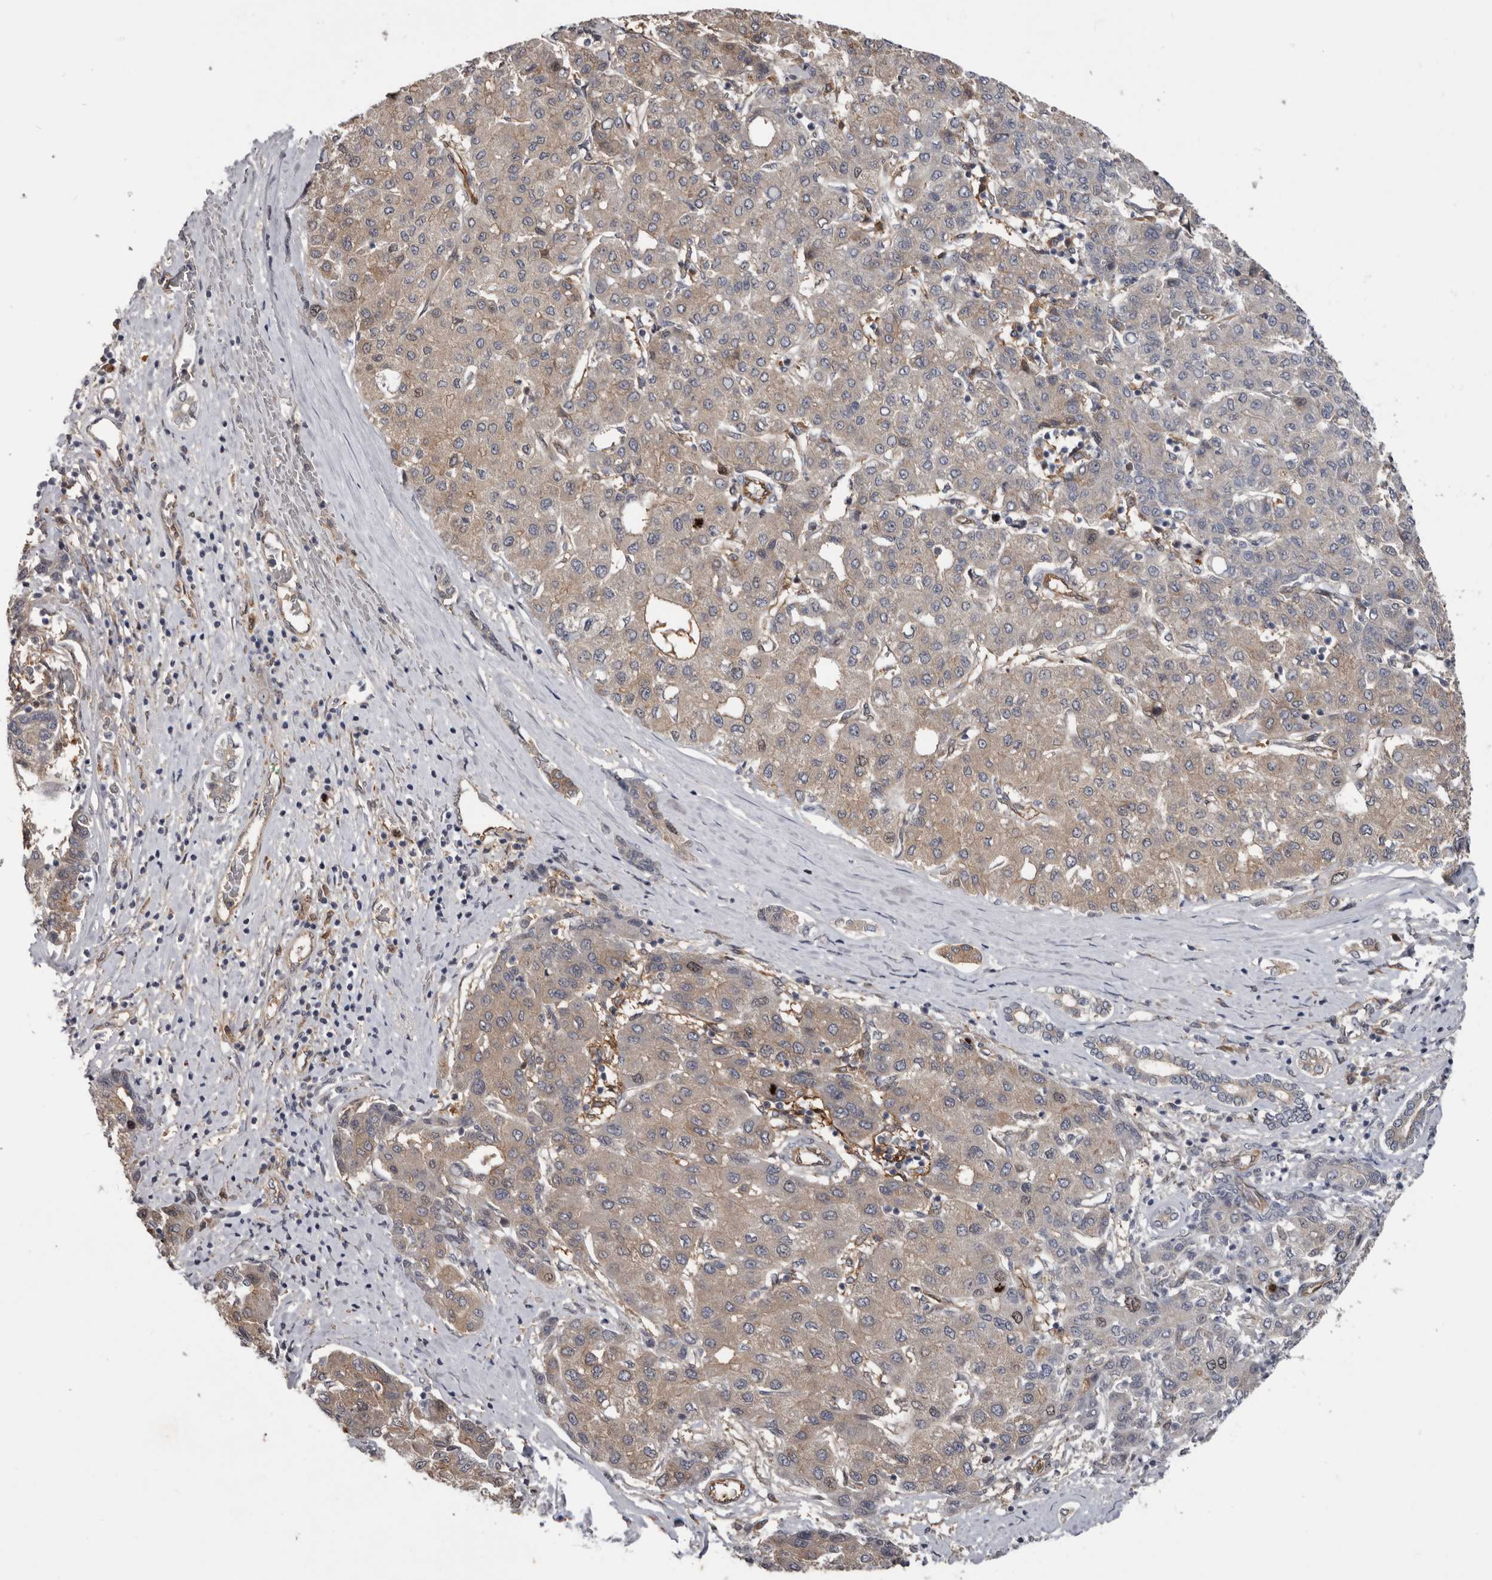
{"staining": {"intensity": "weak", "quantity": "25%-75%", "location": "cytoplasmic/membranous"}, "tissue": "liver cancer", "cell_type": "Tumor cells", "image_type": "cancer", "snomed": [{"axis": "morphology", "description": "Carcinoma, Hepatocellular, NOS"}, {"axis": "topography", "description": "Liver"}], "caption": "High-magnification brightfield microscopy of hepatocellular carcinoma (liver) stained with DAB (brown) and counterstained with hematoxylin (blue). tumor cells exhibit weak cytoplasmic/membranous positivity is identified in approximately25%-75% of cells. The staining was performed using DAB to visualize the protein expression in brown, while the nuclei were stained in blue with hematoxylin (Magnification: 20x).", "gene": "CDCA8", "patient": {"sex": "male", "age": 65}}